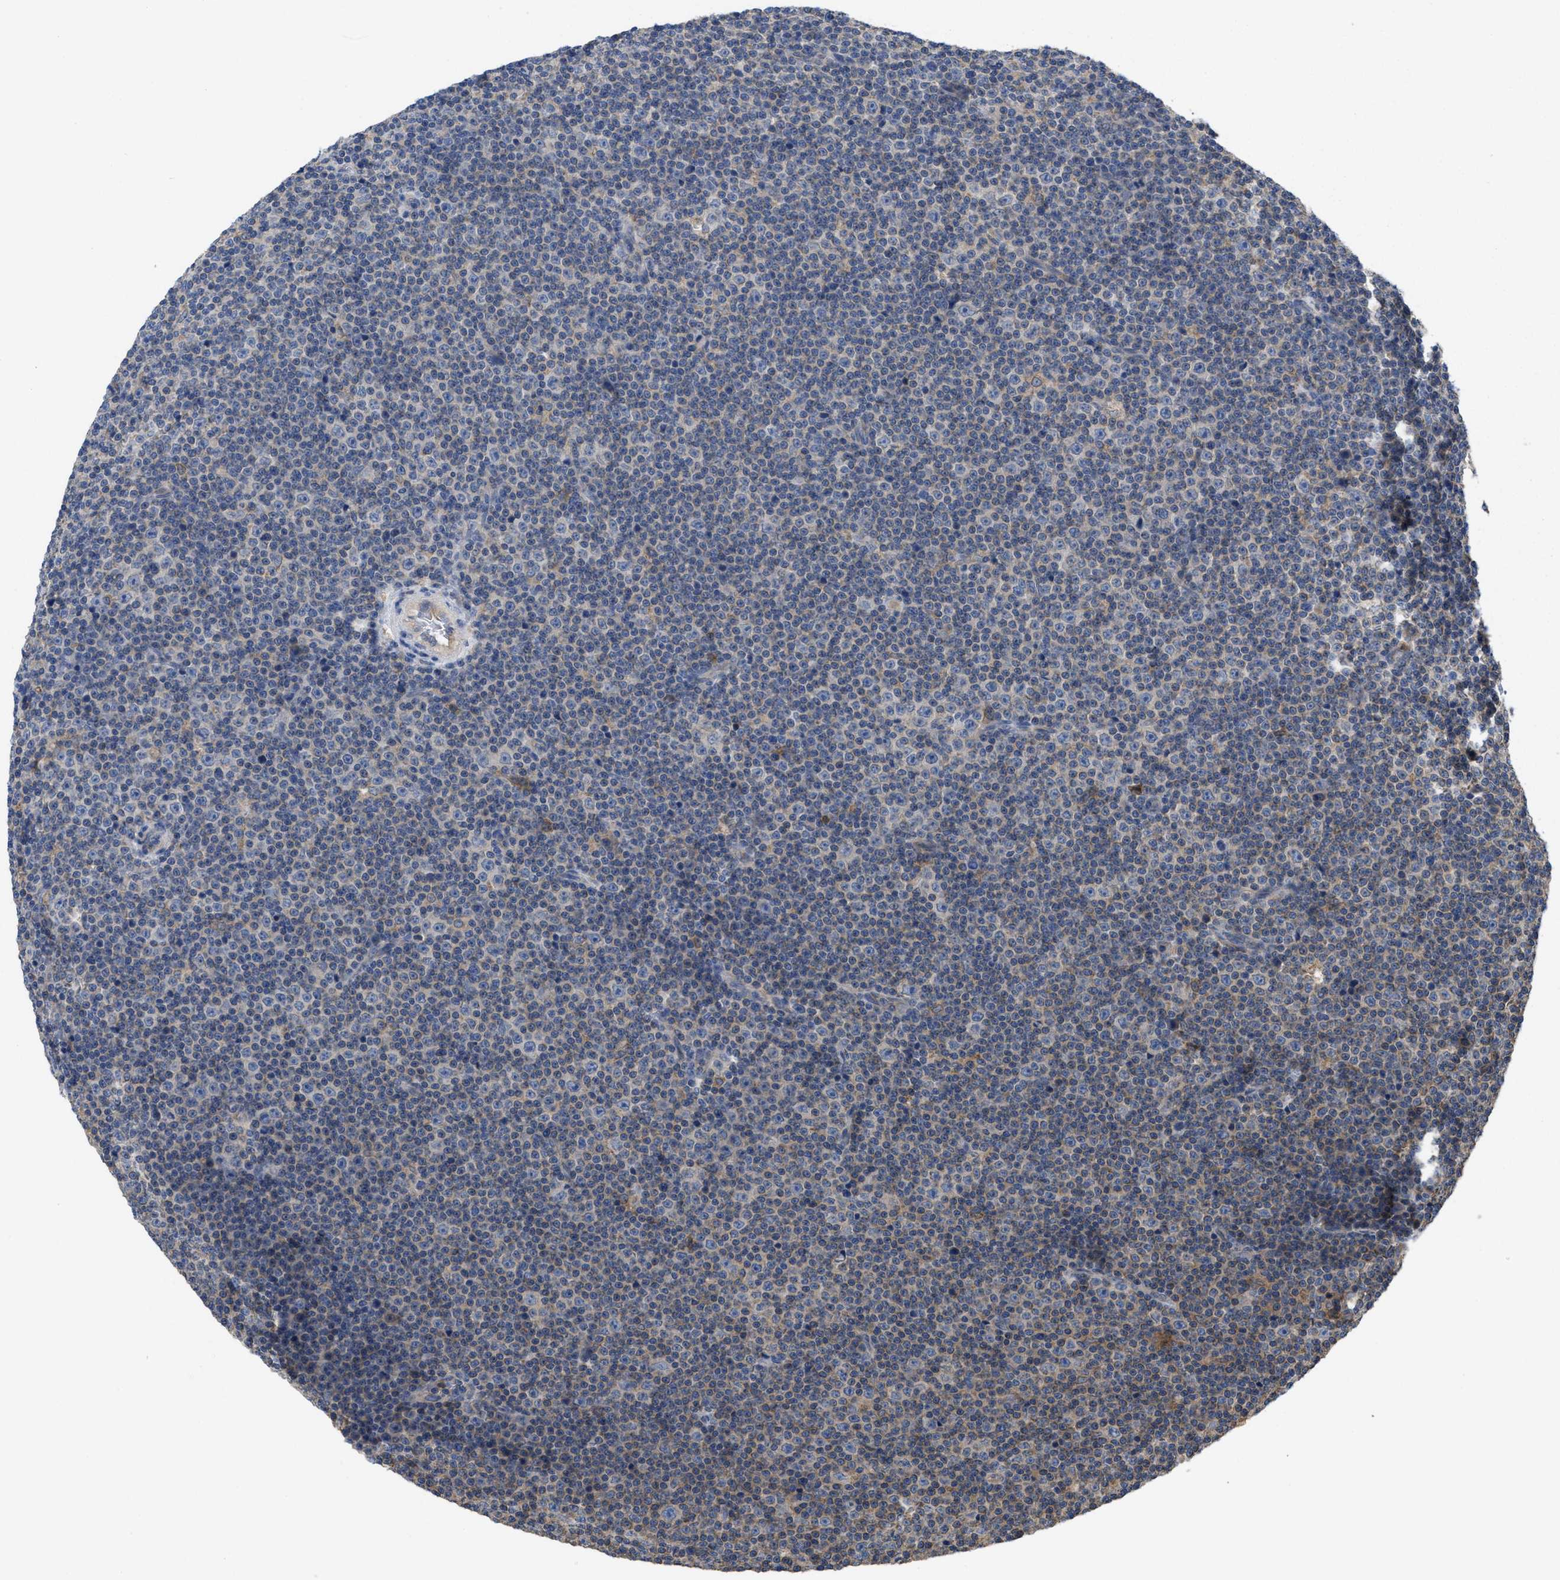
{"staining": {"intensity": "negative", "quantity": "none", "location": "none"}, "tissue": "lymphoma", "cell_type": "Tumor cells", "image_type": "cancer", "snomed": [{"axis": "morphology", "description": "Malignant lymphoma, non-Hodgkin's type, Low grade"}, {"axis": "topography", "description": "Lymph node"}], "caption": "Malignant lymphoma, non-Hodgkin's type (low-grade) was stained to show a protein in brown. There is no significant staining in tumor cells. The staining was performed using DAB to visualize the protein expression in brown, while the nuclei were stained in blue with hematoxylin (Magnification: 20x).", "gene": "RNF216", "patient": {"sex": "female", "age": 67}}